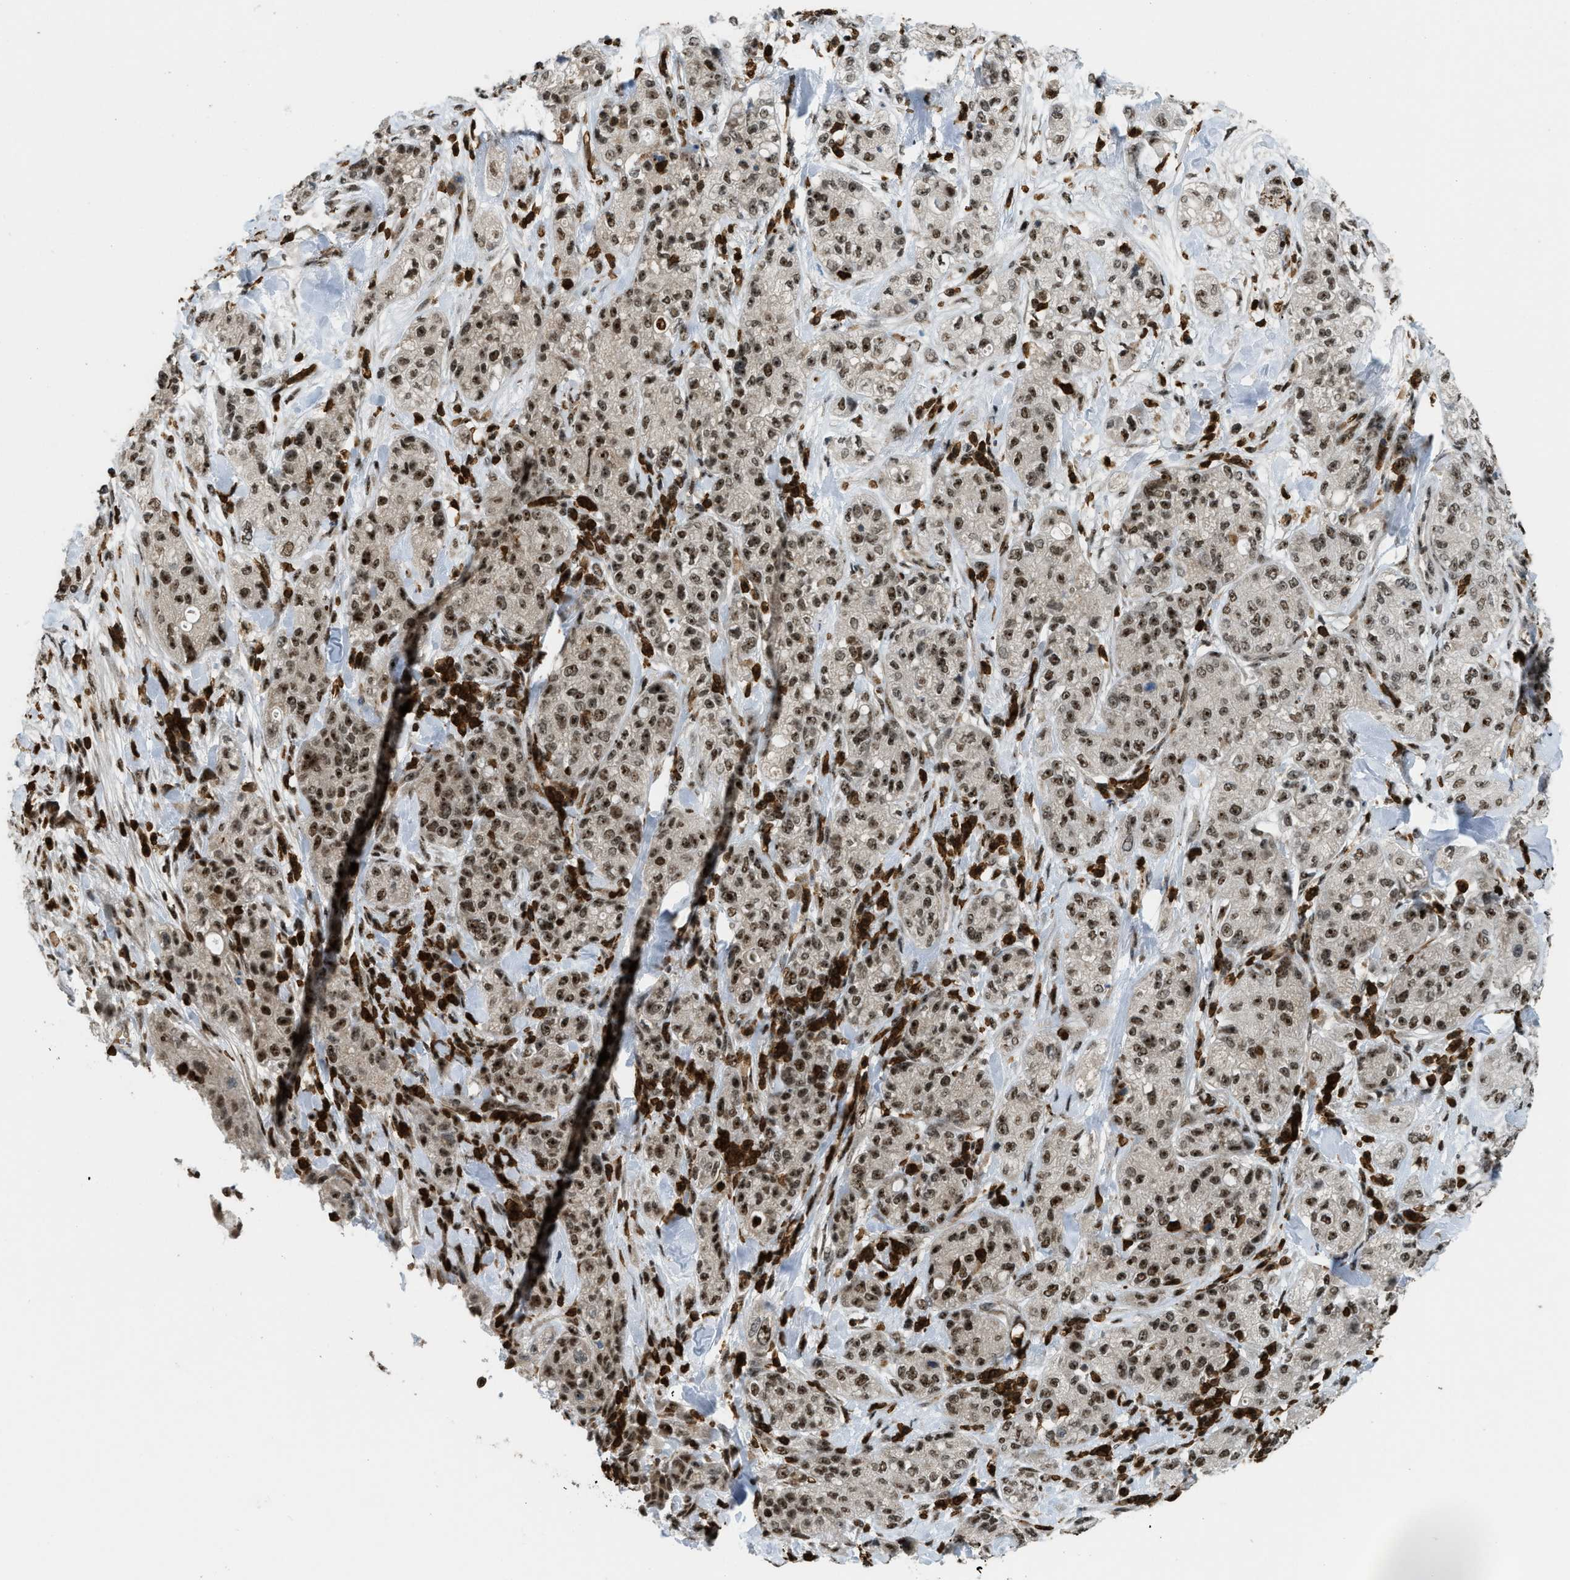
{"staining": {"intensity": "moderate", "quantity": ">75%", "location": "nuclear"}, "tissue": "pancreatic cancer", "cell_type": "Tumor cells", "image_type": "cancer", "snomed": [{"axis": "morphology", "description": "Adenocarcinoma, NOS"}, {"axis": "topography", "description": "Pancreas"}], "caption": "Protein expression analysis of human pancreatic cancer reveals moderate nuclear staining in approximately >75% of tumor cells.", "gene": "E2F1", "patient": {"sex": "female", "age": 78}}